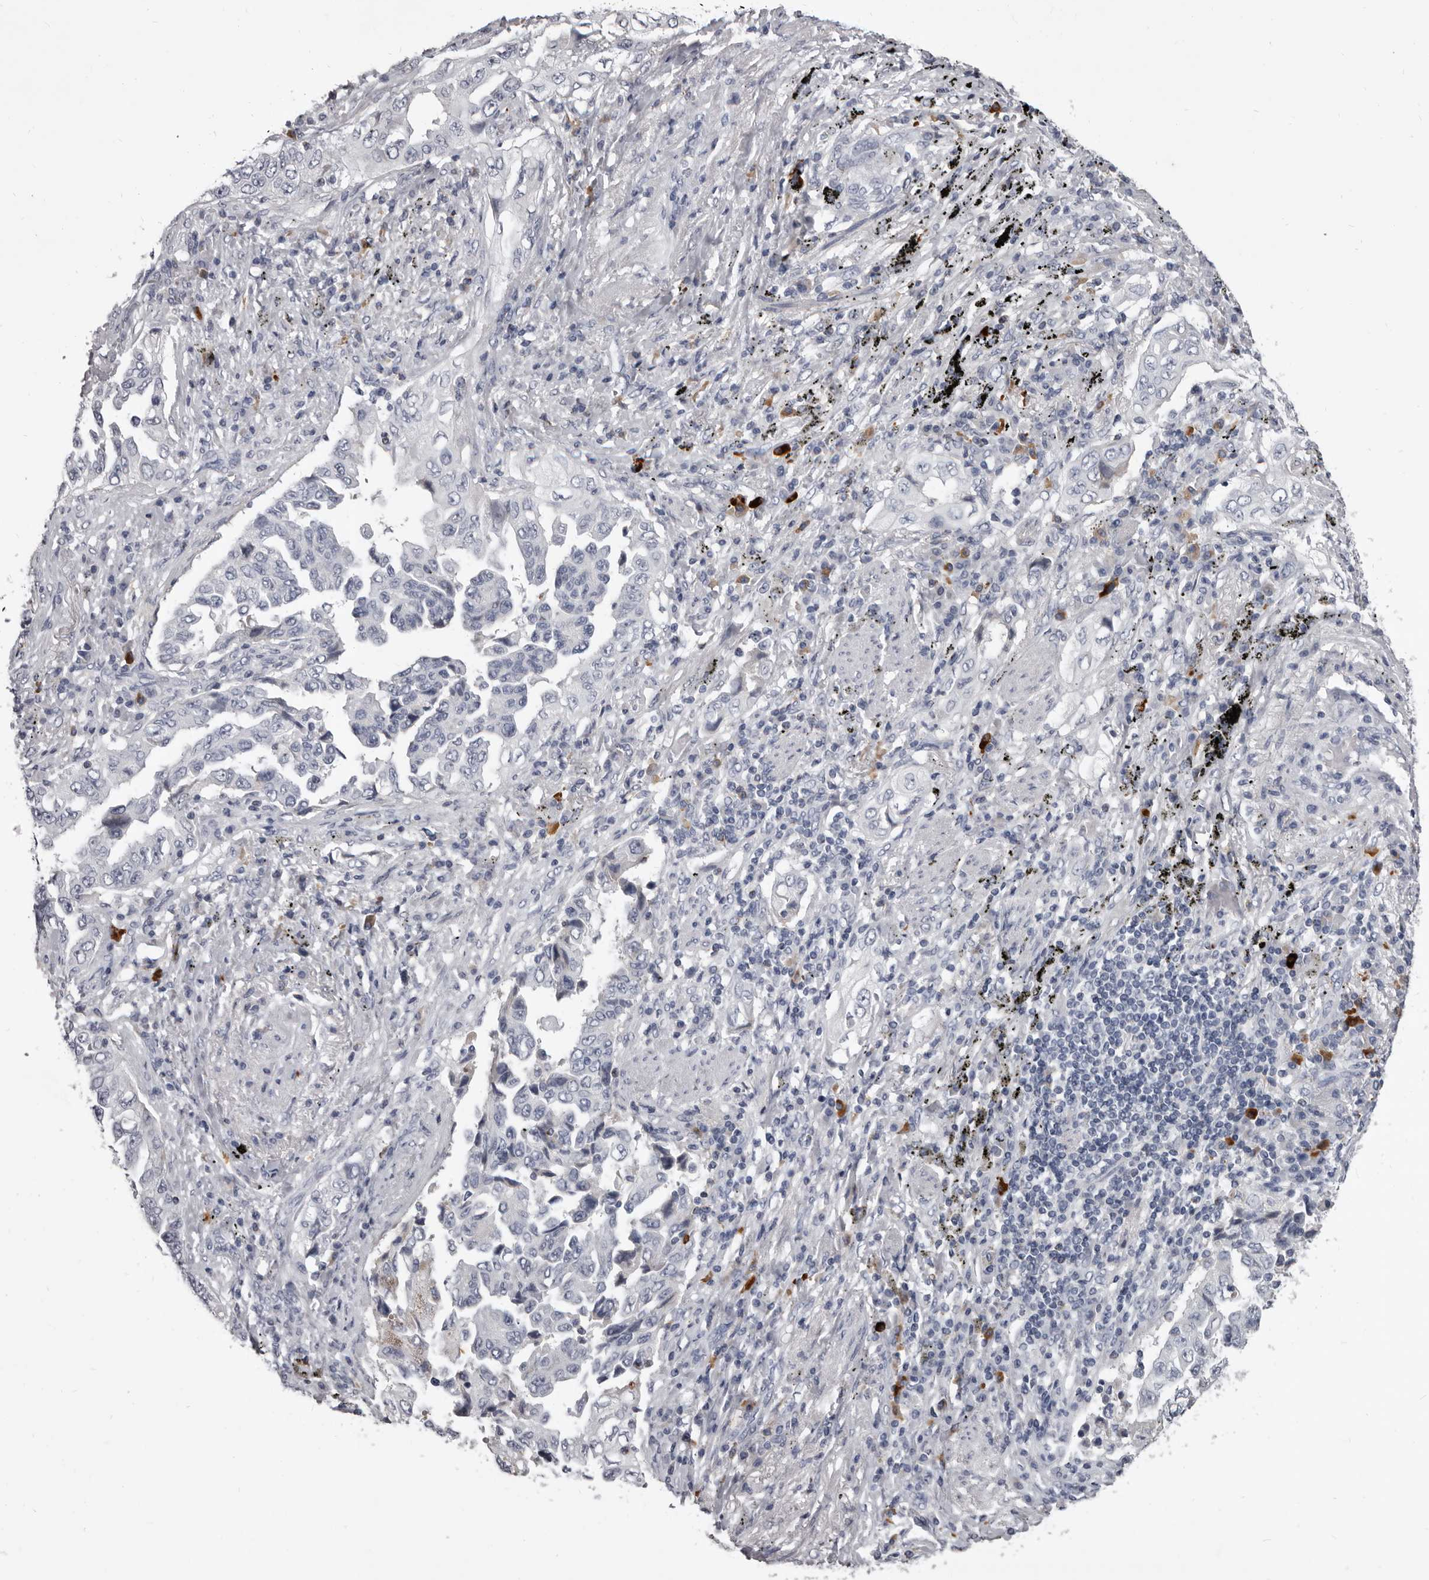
{"staining": {"intensity": "negative", "quantity": "none", "location": "none"}, "tissue": "lung cancer", "cell_type": "Tumor cells", "image_type": "cancer", "snomed": [{"axis": "morphology", "description": "Adenocarcinoma, NOS"}, {"axis": "topography", "description": "Lung"}], "caption": "Immunohistochemical staining of adenocarcinoma (lung) exhibits no significant staining in tumor cells.", "gene": "GZMH", "patient": {"sex": "female", "age": 51}}